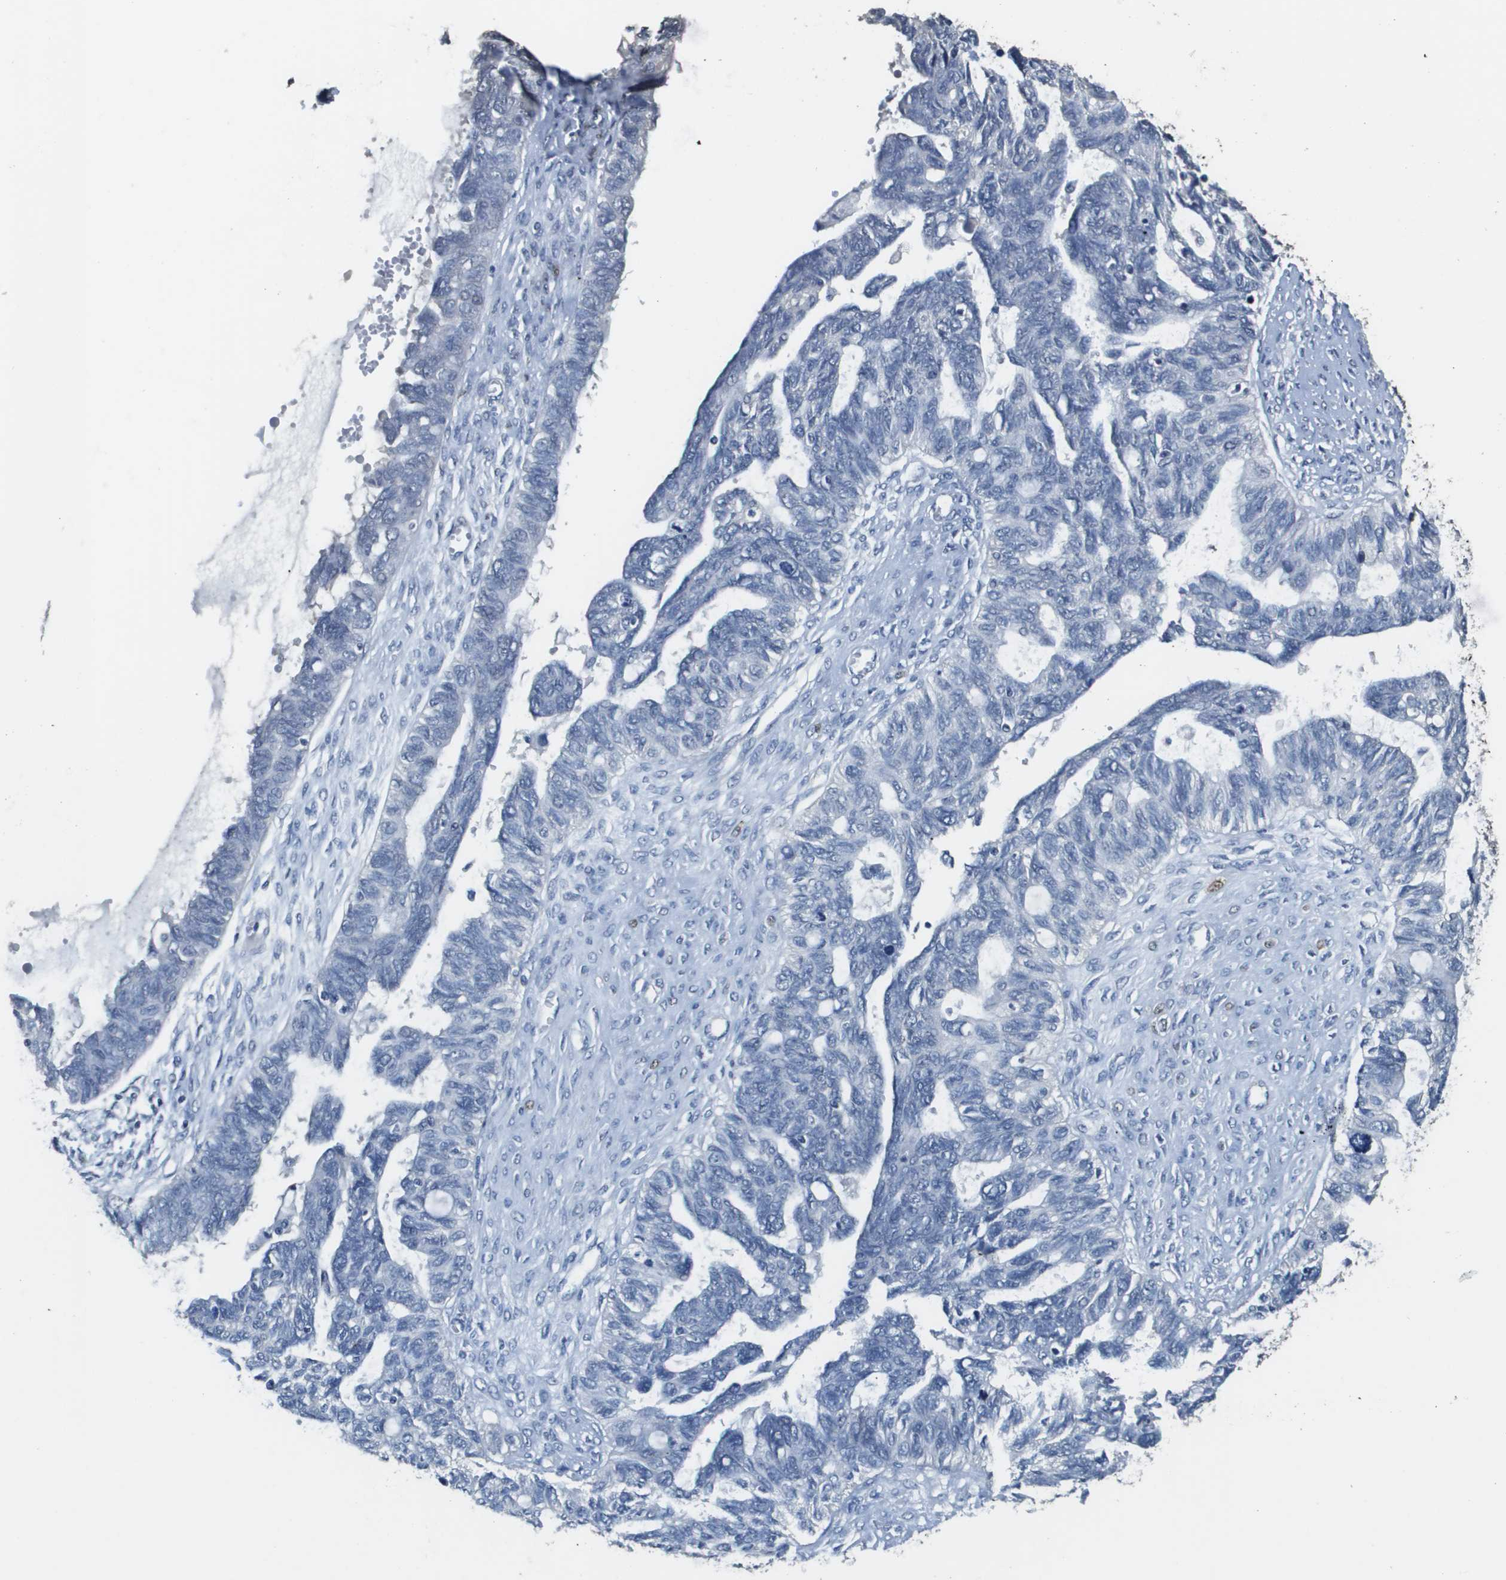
{"staining": {"intensity": "negative", "quantity": "none", "location": "none"}, "tissue": "ovarian cancer", "cell_type": "Tumor cells", "image_type": "cancer", "snomed": [{"axis": "morphology", "description": "Cystadenocarcinoma, serous, NOS"}, {"axis": "topography", "description": "Ovary"}], "caption": "DAB immunohistochemical staining of human serous cystadenocarcinoma (ovarian) demonstrates no significant staining in tumor cells.", "gene": "MT3", "patient": {"sex": "female", "age": 79}}